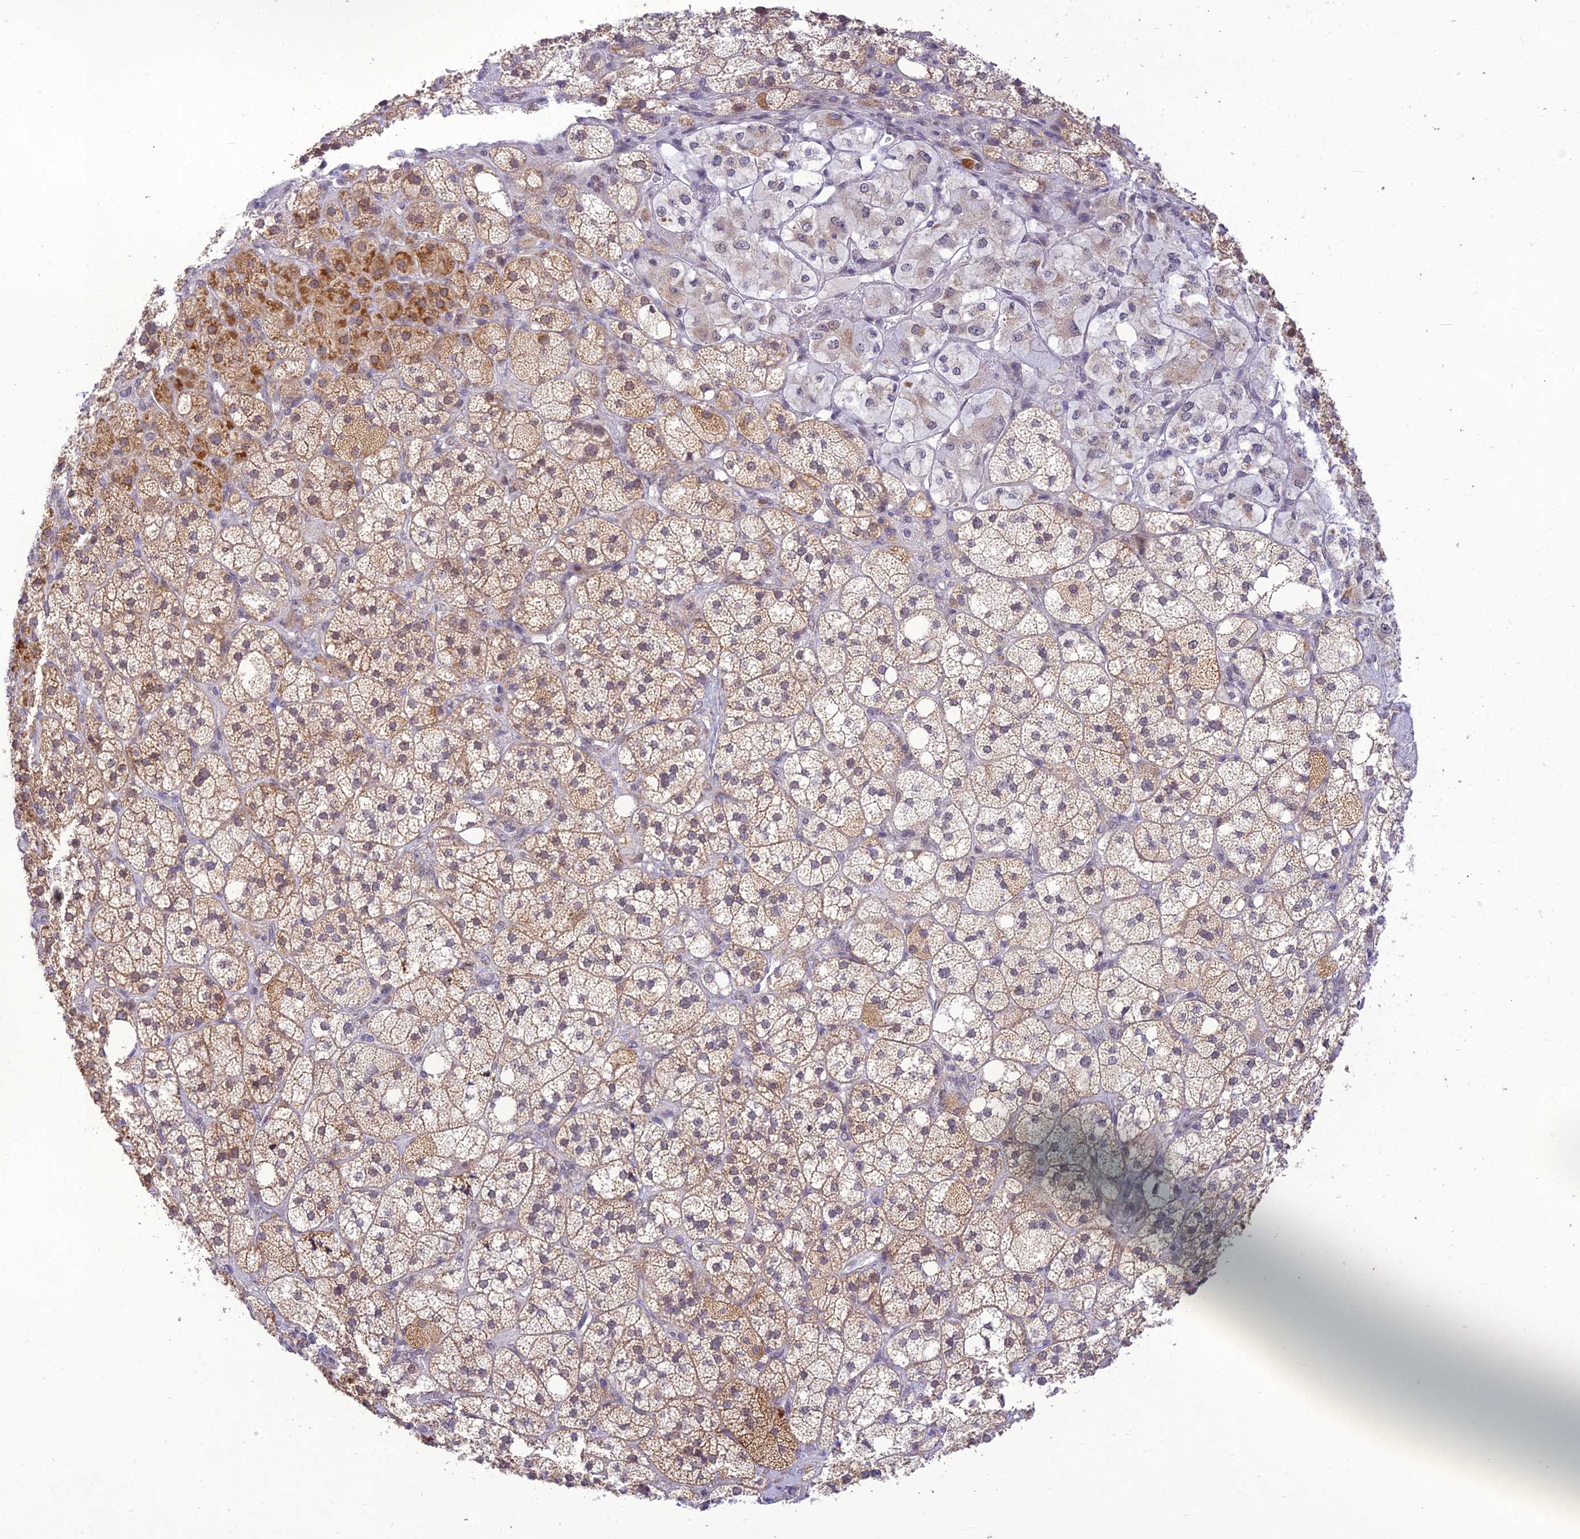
{"staining": {"intensity": "moderate", "quantity": "<25%", "location": "cytoplasmic/membranous"}, "tissue": "adrenal gland", "cell_type": "Glandular cells", "image_type": "normal", "snomed": [{"axis": "morphology", "description": "Normal tissue, NOS"}, {"axis": "topography", "description": "Adrenal gland"}], "caption": "High-power microscopy captured an immunohistochemistry (IHC) photomicrograph of unremarkable adrenal gland, revealing moderate cytoplasmic/membranous staining in about <25% of glandular cells.", "gene": "MICOS13", "patient": {"sex": "male", "age": 61}}